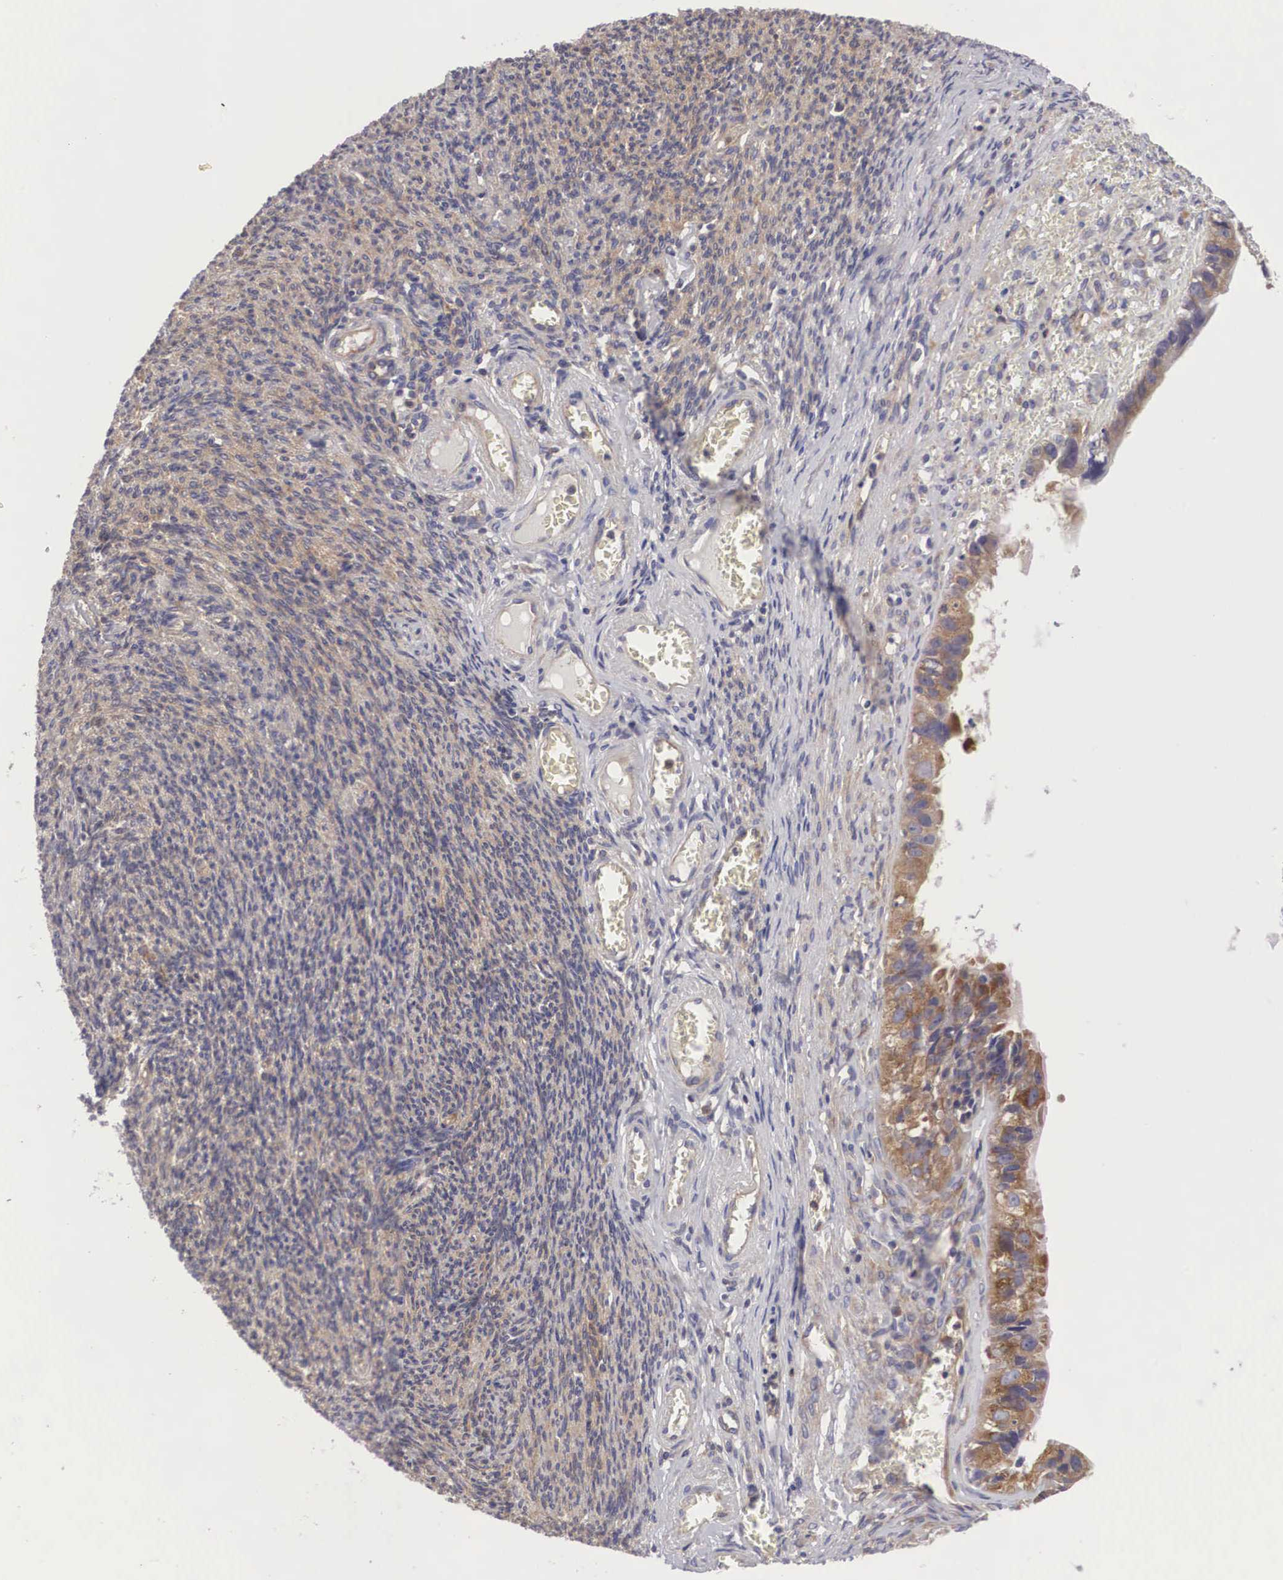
{"staining": {"intensity": "moderate", "quantity": ">75%", "location": "cytoplasmic/membranous"}, "tissue": "ovarian cancer", "cell_type": "Tumor cells", "image_type": "cancer", "snomed": [{"axis": "morphology", "description": "Carcinoma, endometroid"}, {"axis": "topography", "description": "Ovary"}], "caption": "Protein expression analysis of human ovarian cancer (endometroid carcinoma) reveals moderate cytoplasmic/membranous staining in about >75% of tumor cells. Nuclei are stained in blue.", "gene": "GRIPAP1", "patient": {"sex": "female", "age": 85}}